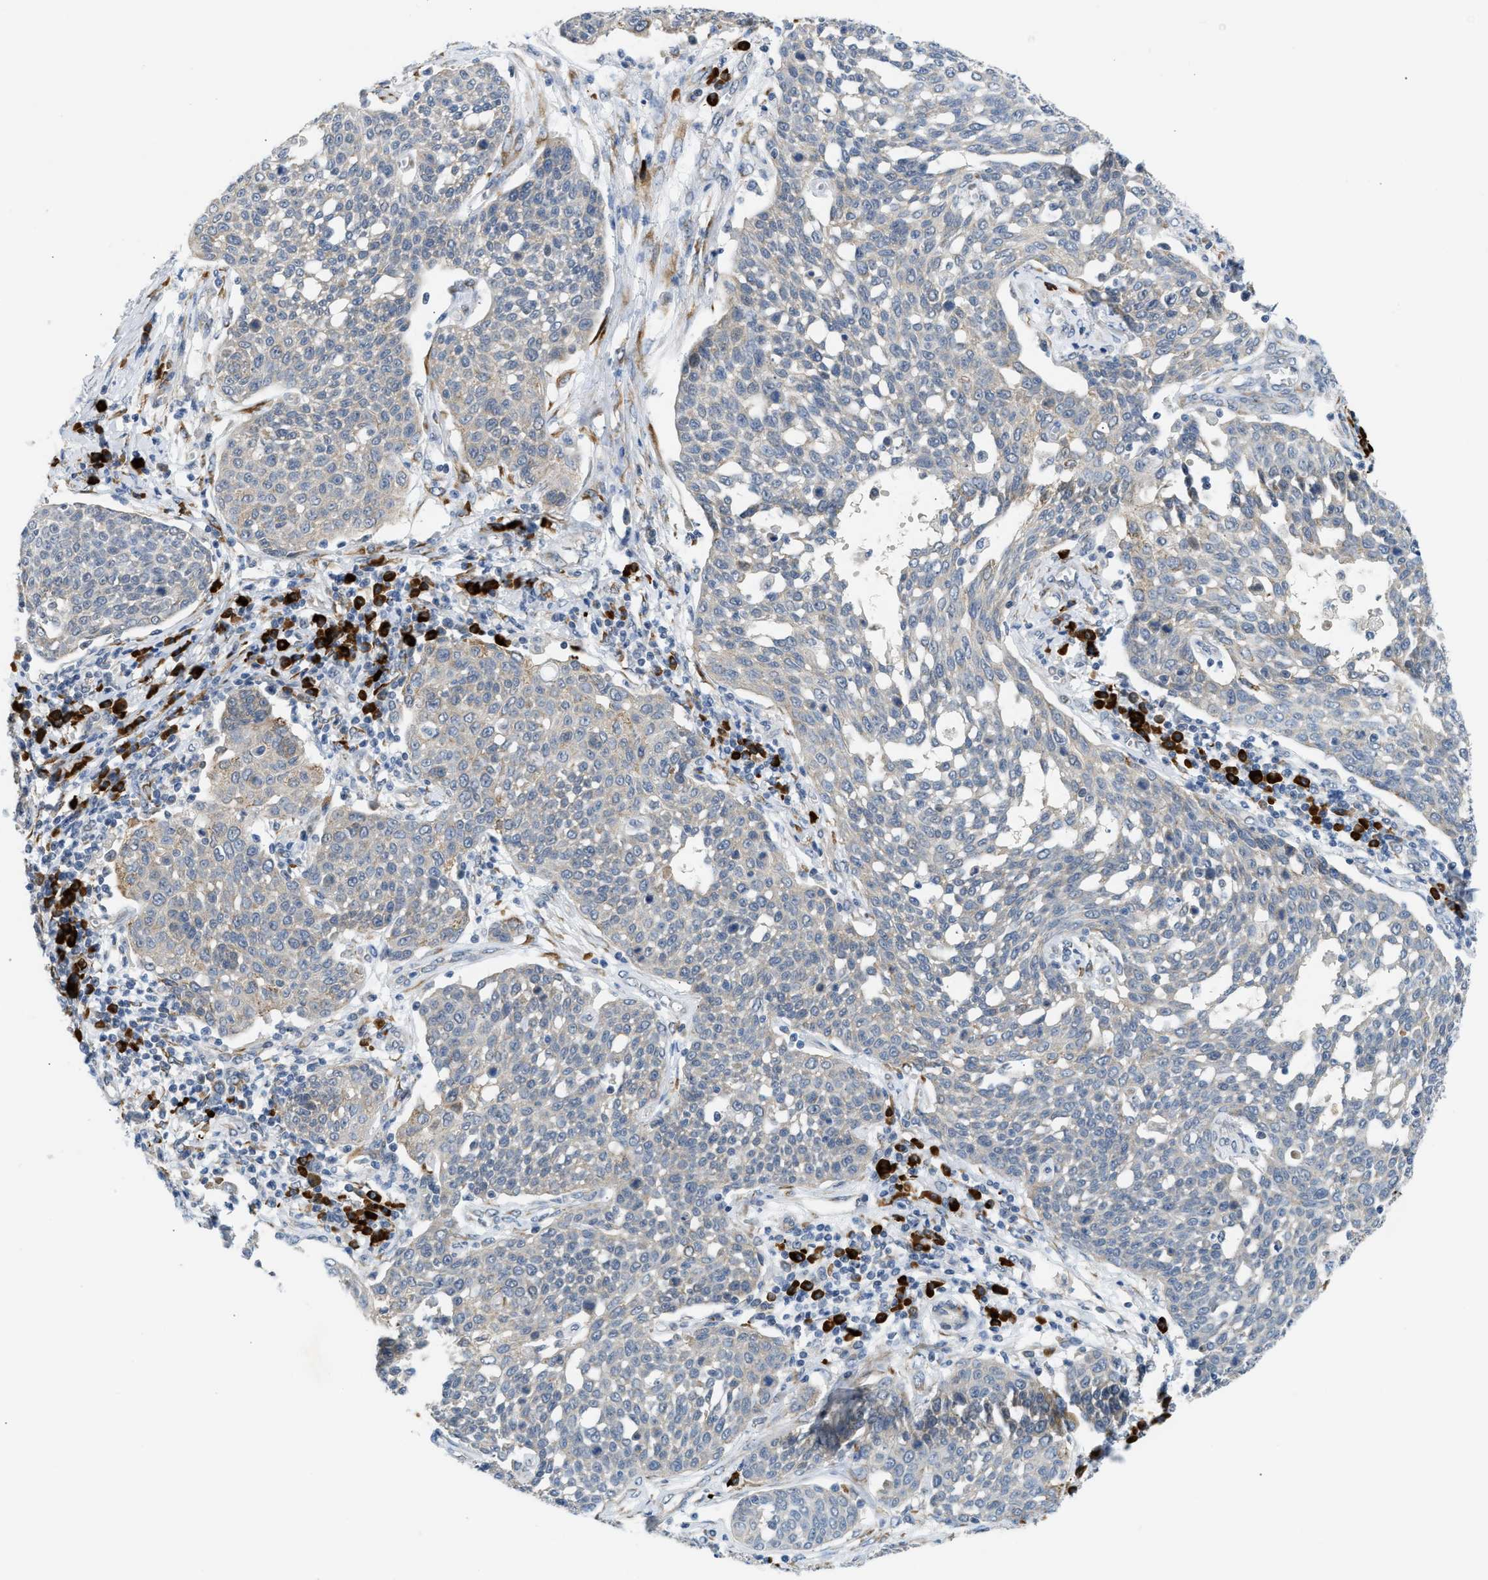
{"staining": {"intensity": "weak", "quantity": "25%-75%", "location": "cytoplasmic/membranous"}, "tissue": "cervical cancer", "cell_type": "Tumor cells", "image_type": "cancer", "snomed": [{"axis": "morphology", "description": "Squamous cell carcinoma, NOS"}, {"axis": "topography", "description": "Cervix"}], "caption": "Brown immunohistochemical staining in human cervical cancer (squamous cell carcinoma) reveals weak cytoplasmic/membranous positivity in approximately 25%-75% of tumor cells. The protein of interest is shown in brown color, while the nuclei are stained blue.", "gene": "KCNC2", "patient": {"sex": "female", "age": 34}}